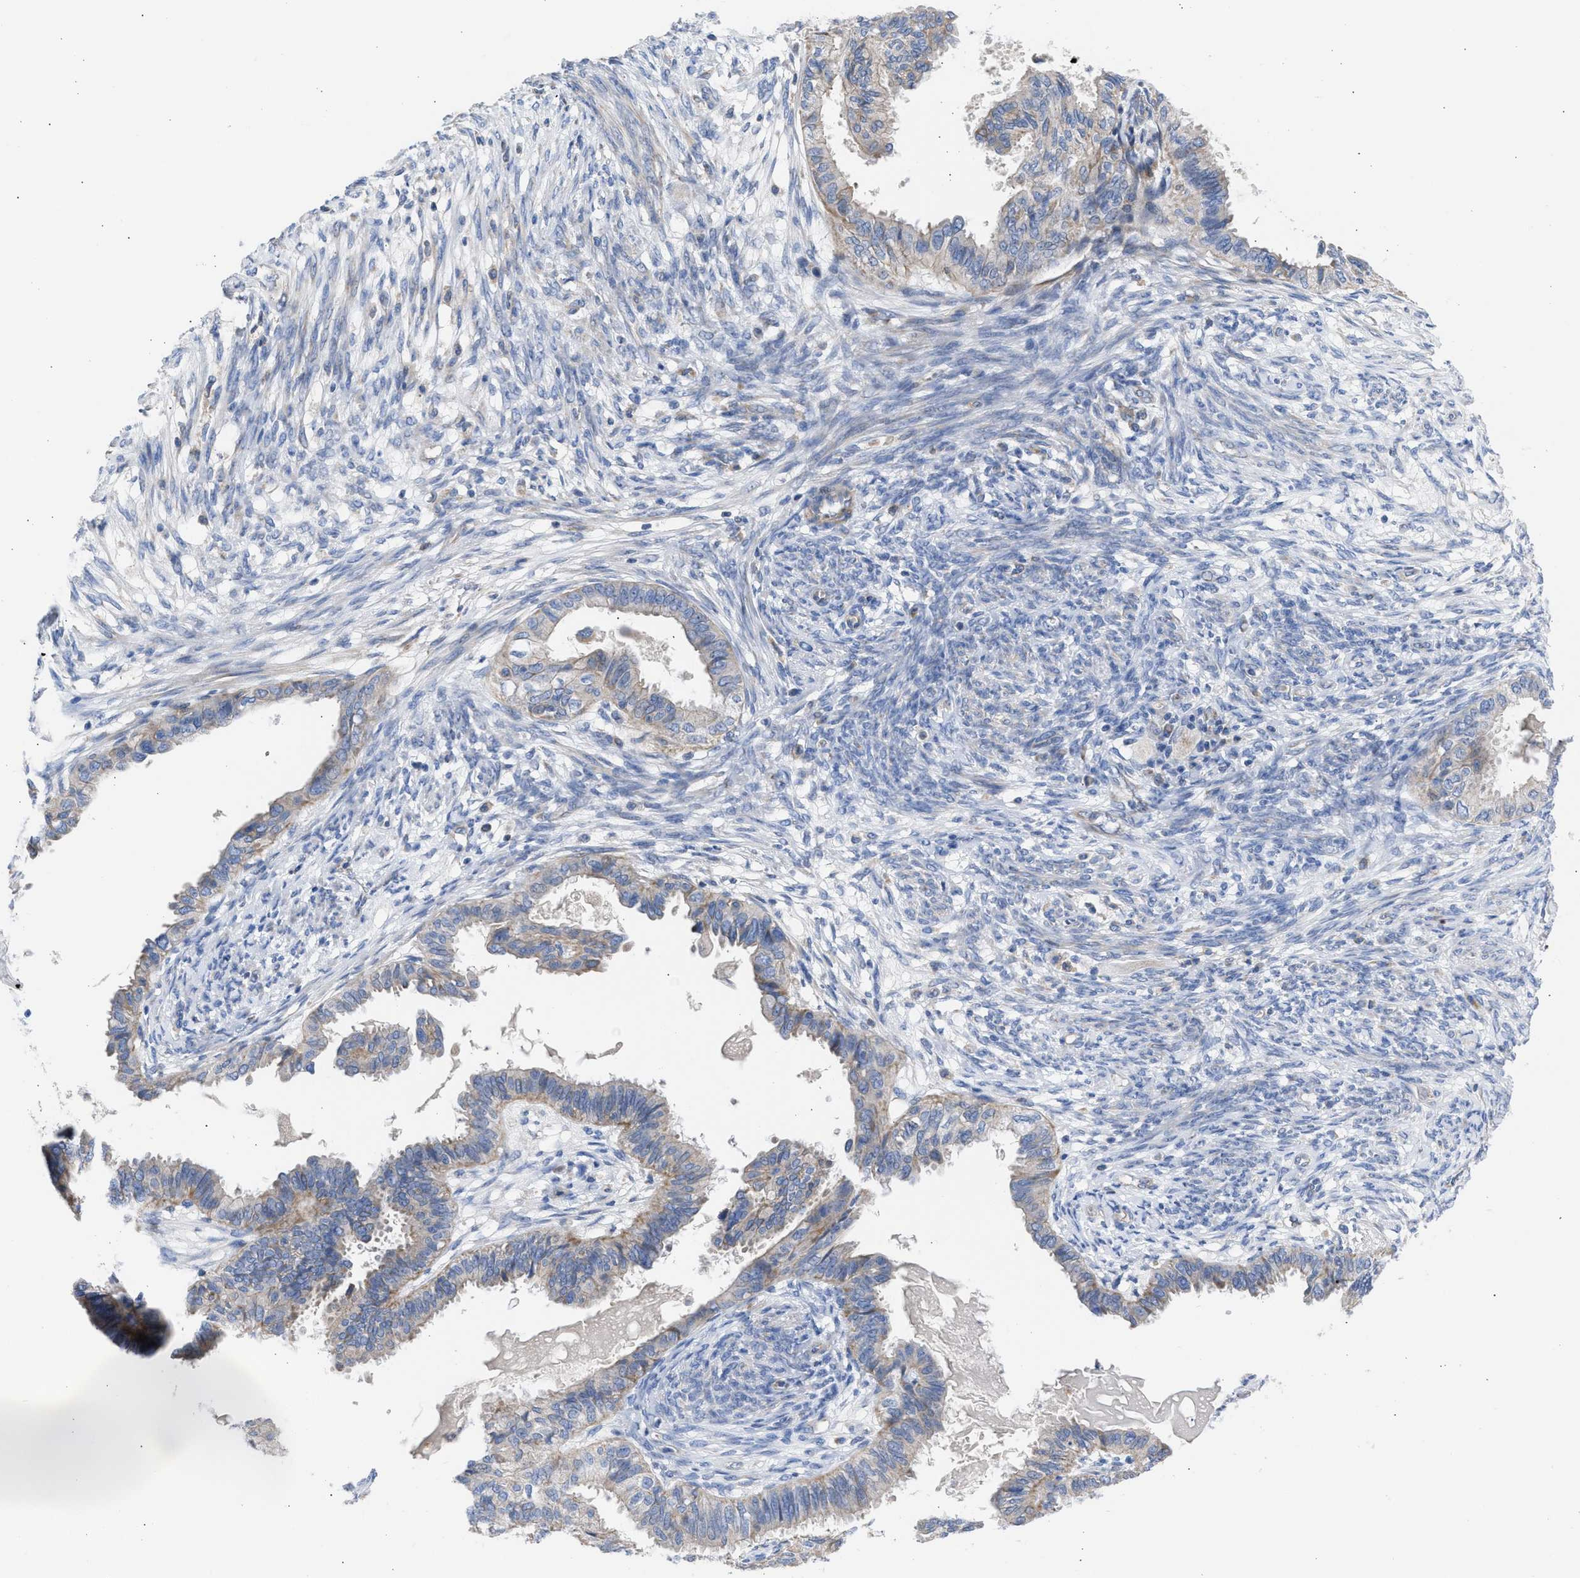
{"staining": {"intensity": "moderate", "quantity": "<25%", "location": "cytoplasmic/membranous"}, "tissue": "cervical cancer", "cell_type": "Tumor cells", "image_type": "cancer", "snomed": [{"axis": "morphology", "description": "Normal tissue, NOS"}, {"axis": "morphology", "description": "Adenocarcinoma, NOS"}, {"axis": "topography", "description": "Cervix"}, {"axis": "topography", "description": "Endometrium"}], "caption": "IHC micrograph of neoplastic tissue: cervical adenocarcinoma stained using immunohistochemistry displays low levels of moderate protein expression localized specifically in the cytoplasmic/membranous of tumor cells, appearing as a cytoplasmic/membranous brown color.", "gene": "BTG3", "patient": {"sex": "female", "age": 86}}